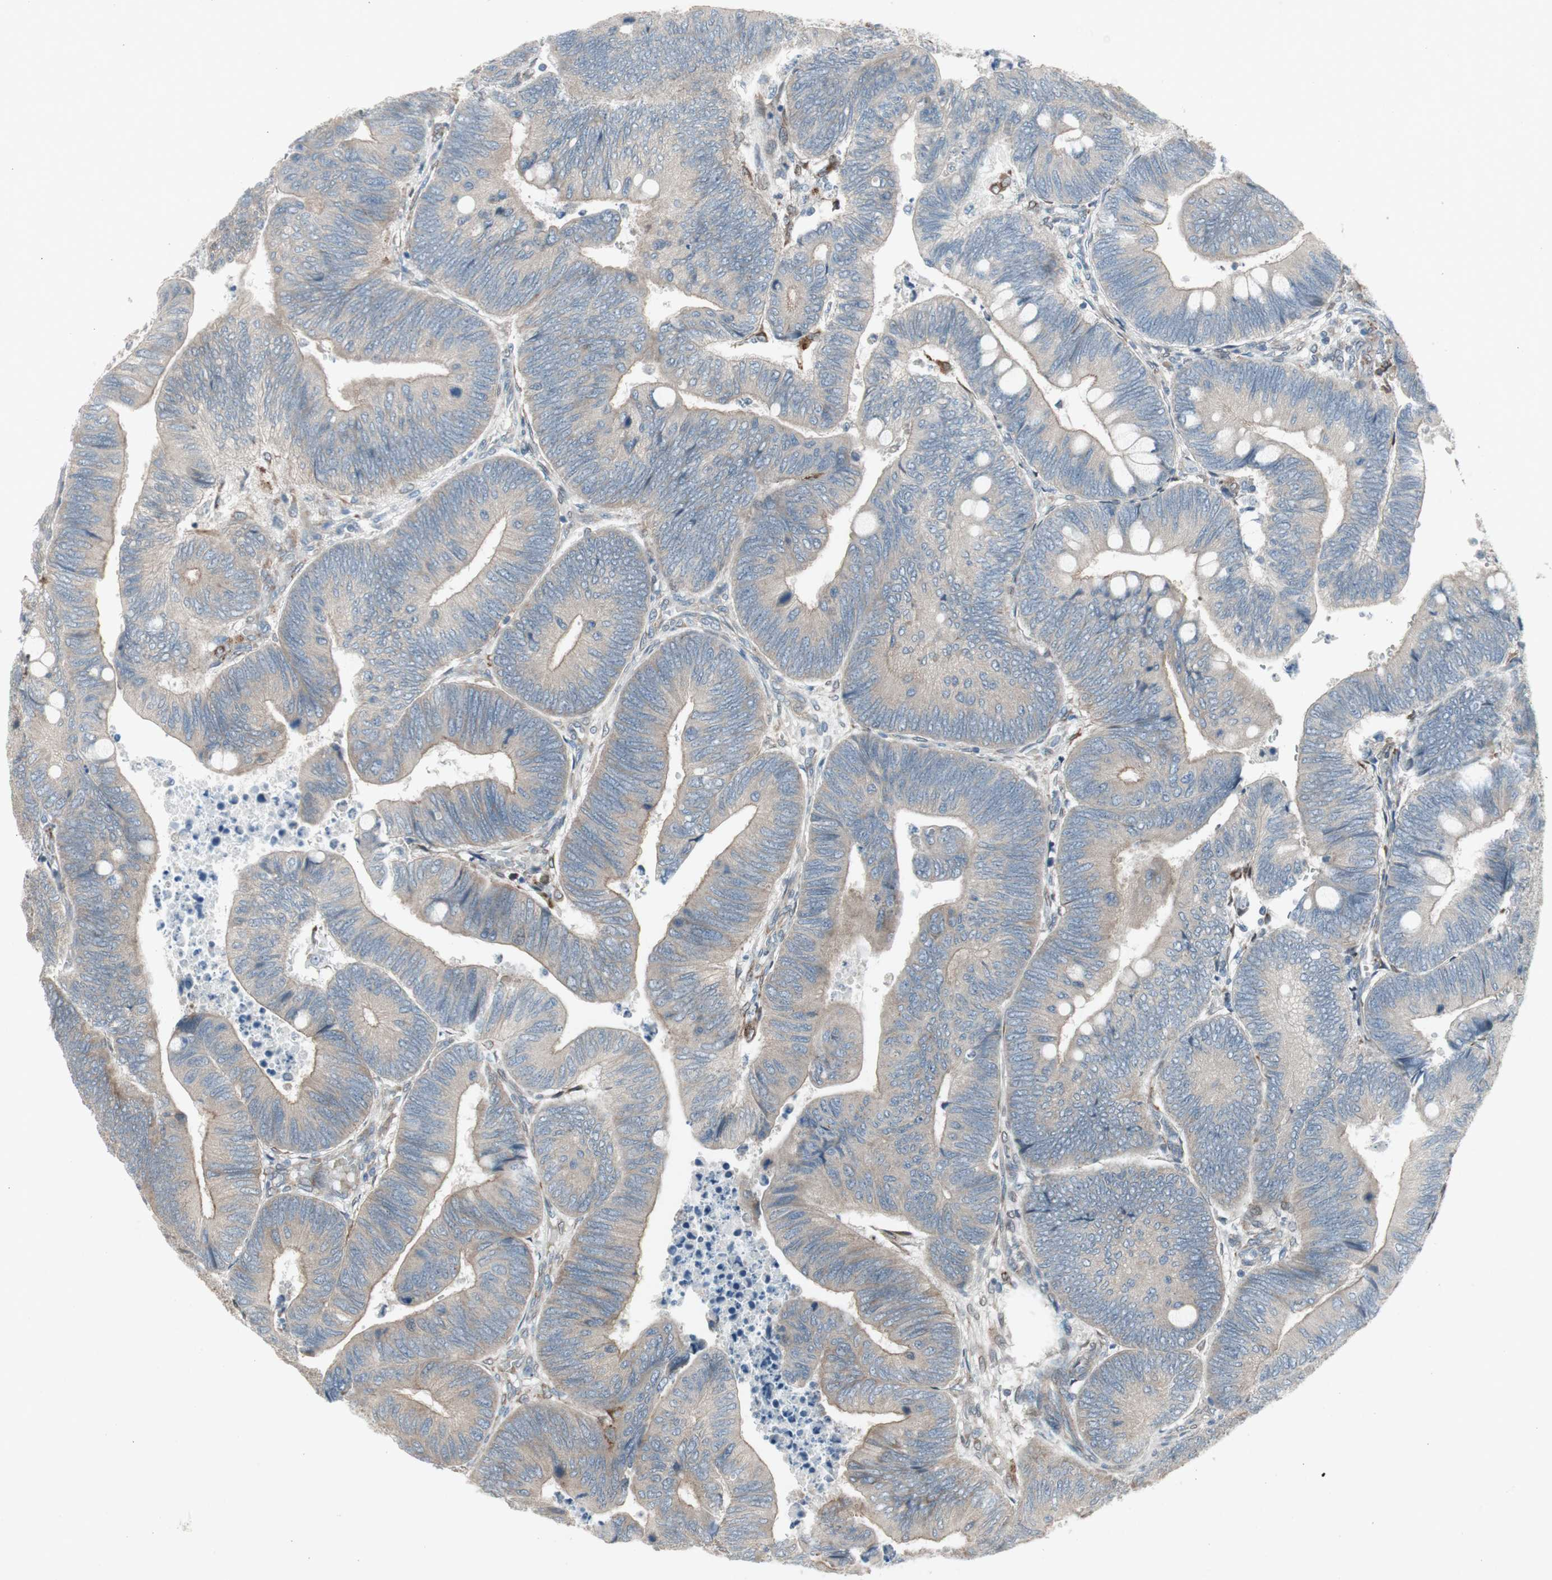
{"staining": {"intensity": "weak", "quantity": ">75%", "location": "cytoplasmic/membranous"}, "tissue": "colorectal cancer", "cell_type": "Tumor cells", "image_type": "cancer", "snomed": [{"axis": "morphology", "description": "Normal tissue, NOS"}, {"axis": "morphology", "description": "Adenocarcinoma, NOS"}, {"axis": "topography", "description": "Rectum"}, {"axis": "topography", "description": "Peripheral nerve tissue"}], "caption": "Immunohistochemical staining of human adenocarcinoma (colorectal) shows low levels of weak cytoplasmic/membranous expression in about >75% of tumor cells. The staining was performed using DAB (3,3'-diaminobenzidine) to visualize the protein expression in brown, while the nuclei were stained in blue with hematoxylin (Magnification: 20x).", "gene": "PANK2", "patient": {"sex": "male", "age": 92}}